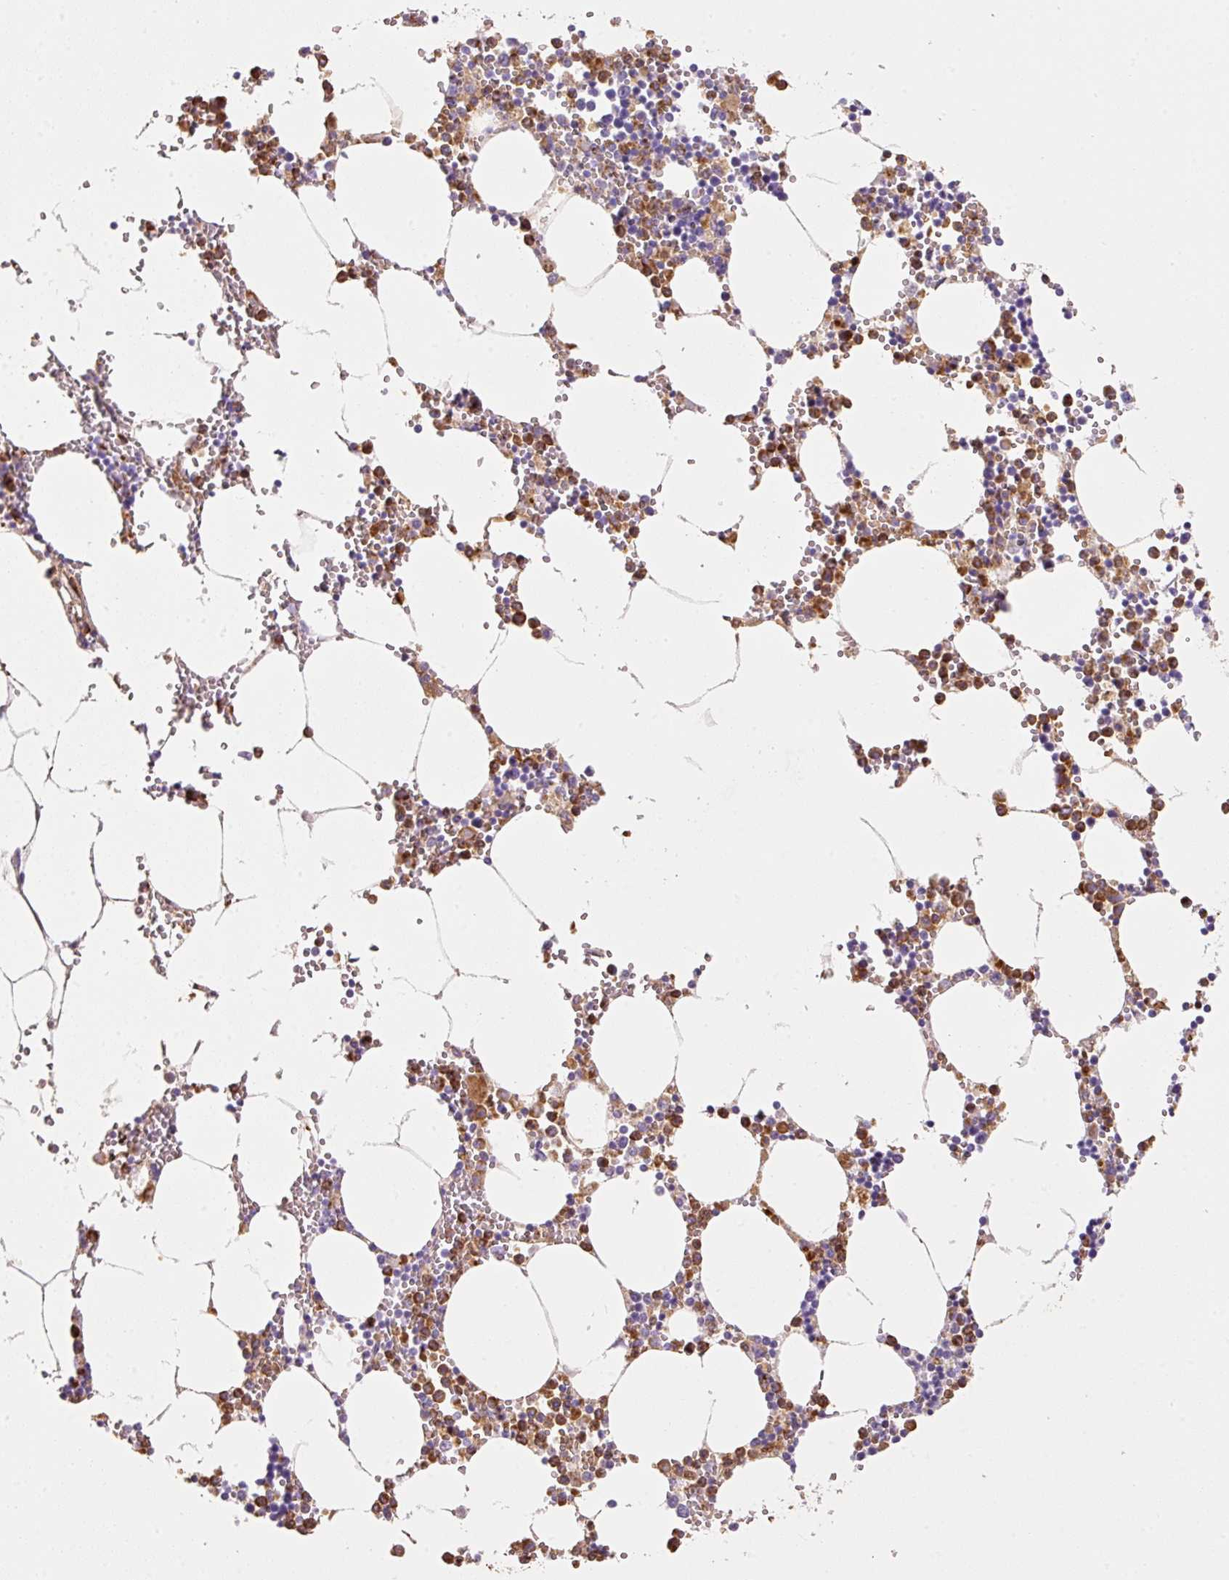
{"staining": {"intensity": "strong", "quantity": "25%-75%", "location": "cytoplasmic/membranous"}, "tissue": "bone marrow", "cell_type": "Hematopoietic cells", "image_type": "normal", "snomed": [{"axis": "morphology", "description": "Normal tissue, NOS"}, {"axis": "topography", "description": "Bone marrow"}], "caption": "Protein expression analysis of normal bone marrow demonstrates strong cytoplasmic/membranous positivity in approximately 25%-75% of hematopoietic cells.", "gene": "TMC8", "patient": {"sex": "male", "age": 54}}